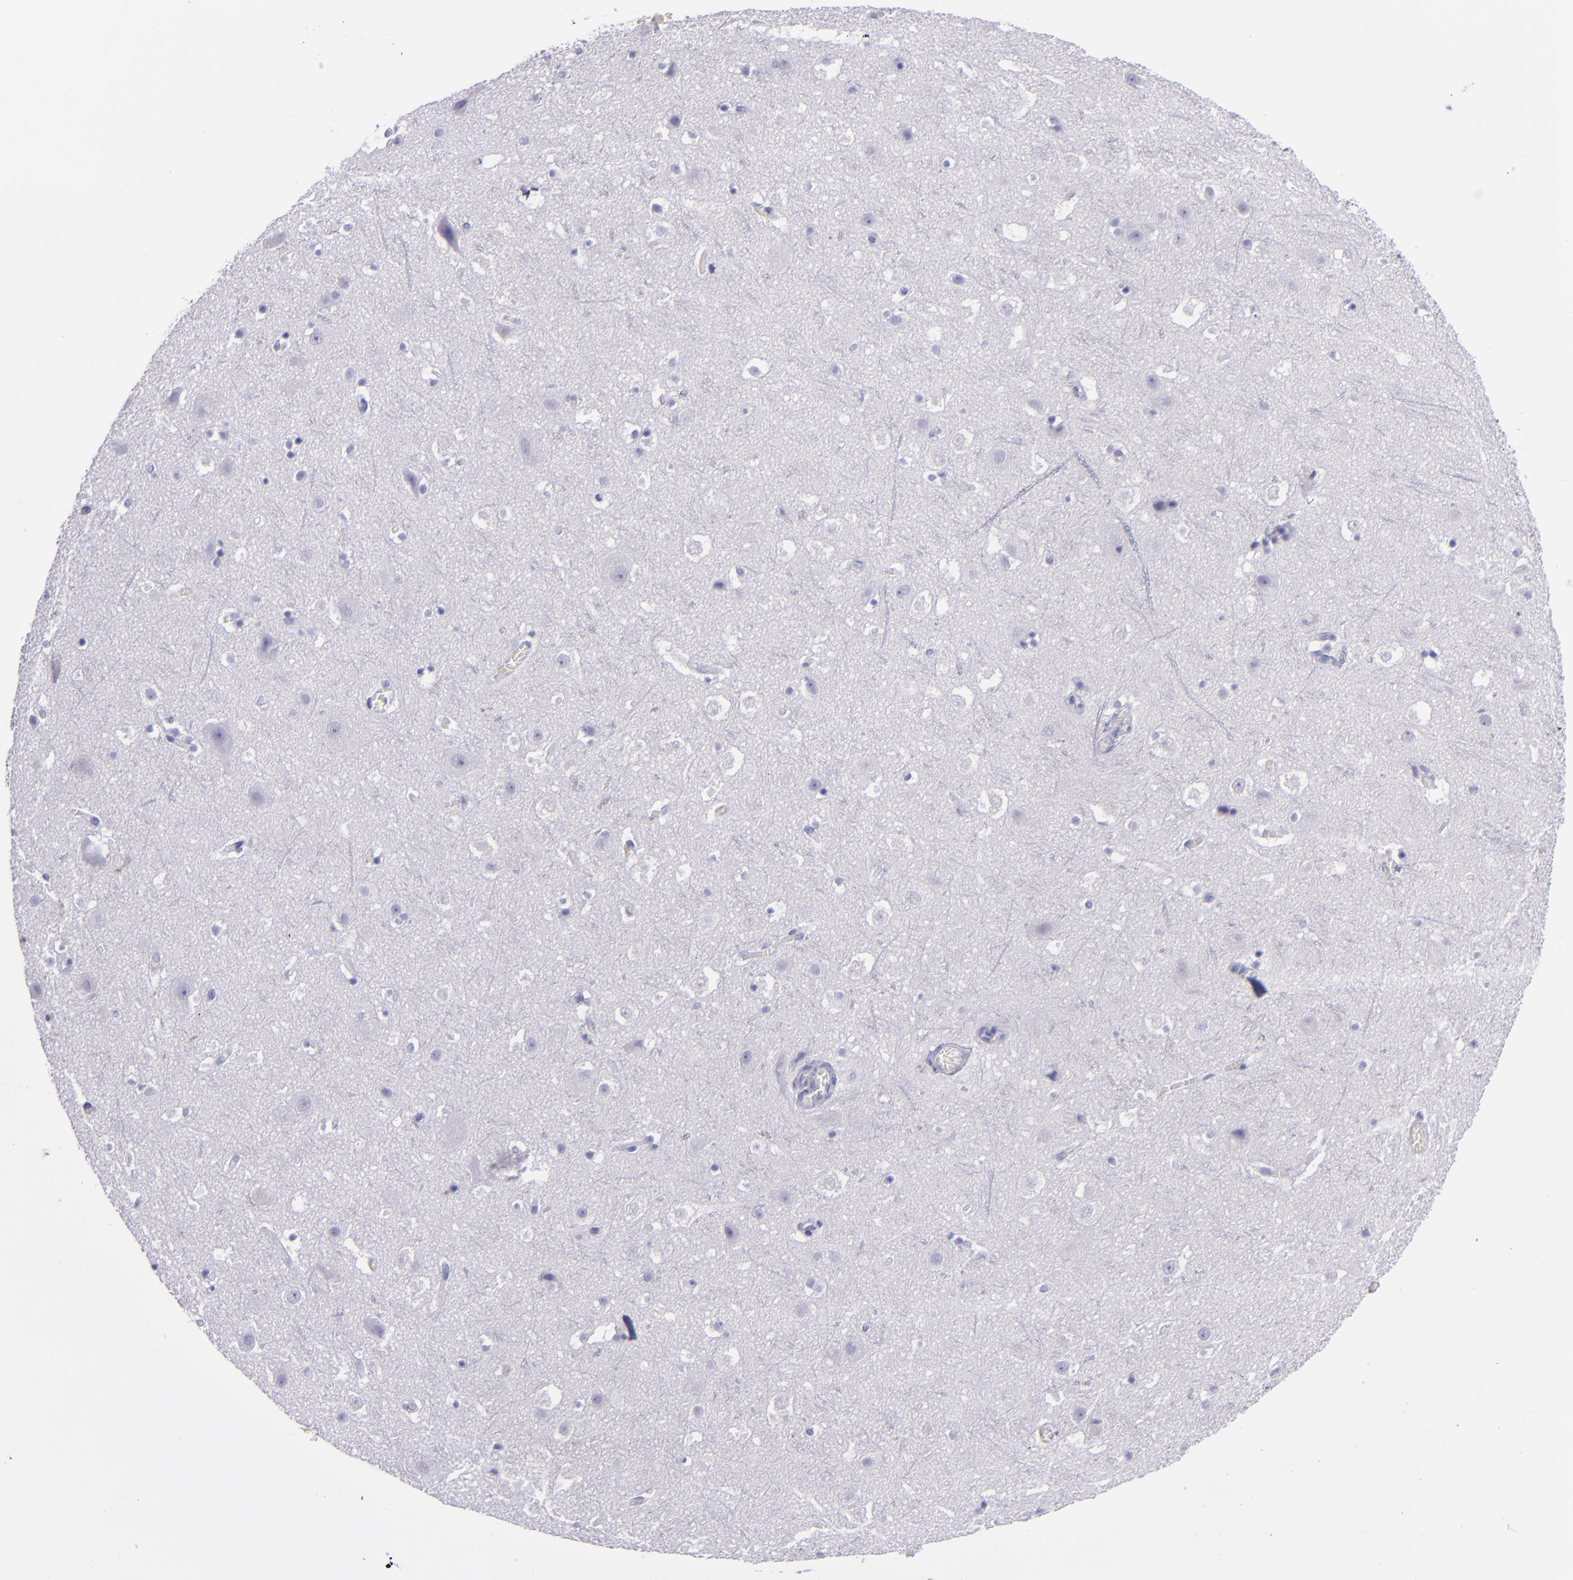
{"staining": {"intensity": "negative", "quantity": "none", "location": "none"}, "tissue": "cerebral cortex", "cell_type": "Endothelial cells", "image_type": "normal", "snomed": [{"axis": "morphology", "description": "Normal tissue, NOS"}, {"axis": "topography", "description": "Cerebral cortex"}], "caption": "IHC image of unremarkable cerebral cortex: cerebral cortex stained with DAB (3,3'-diaminobenzidine) shows no significant protein staining in endothelial cells. (DAB immunohistochemistry, high magnification).", "gene": "TNNT3", "patient": {"sex": "male", "age": 45}}